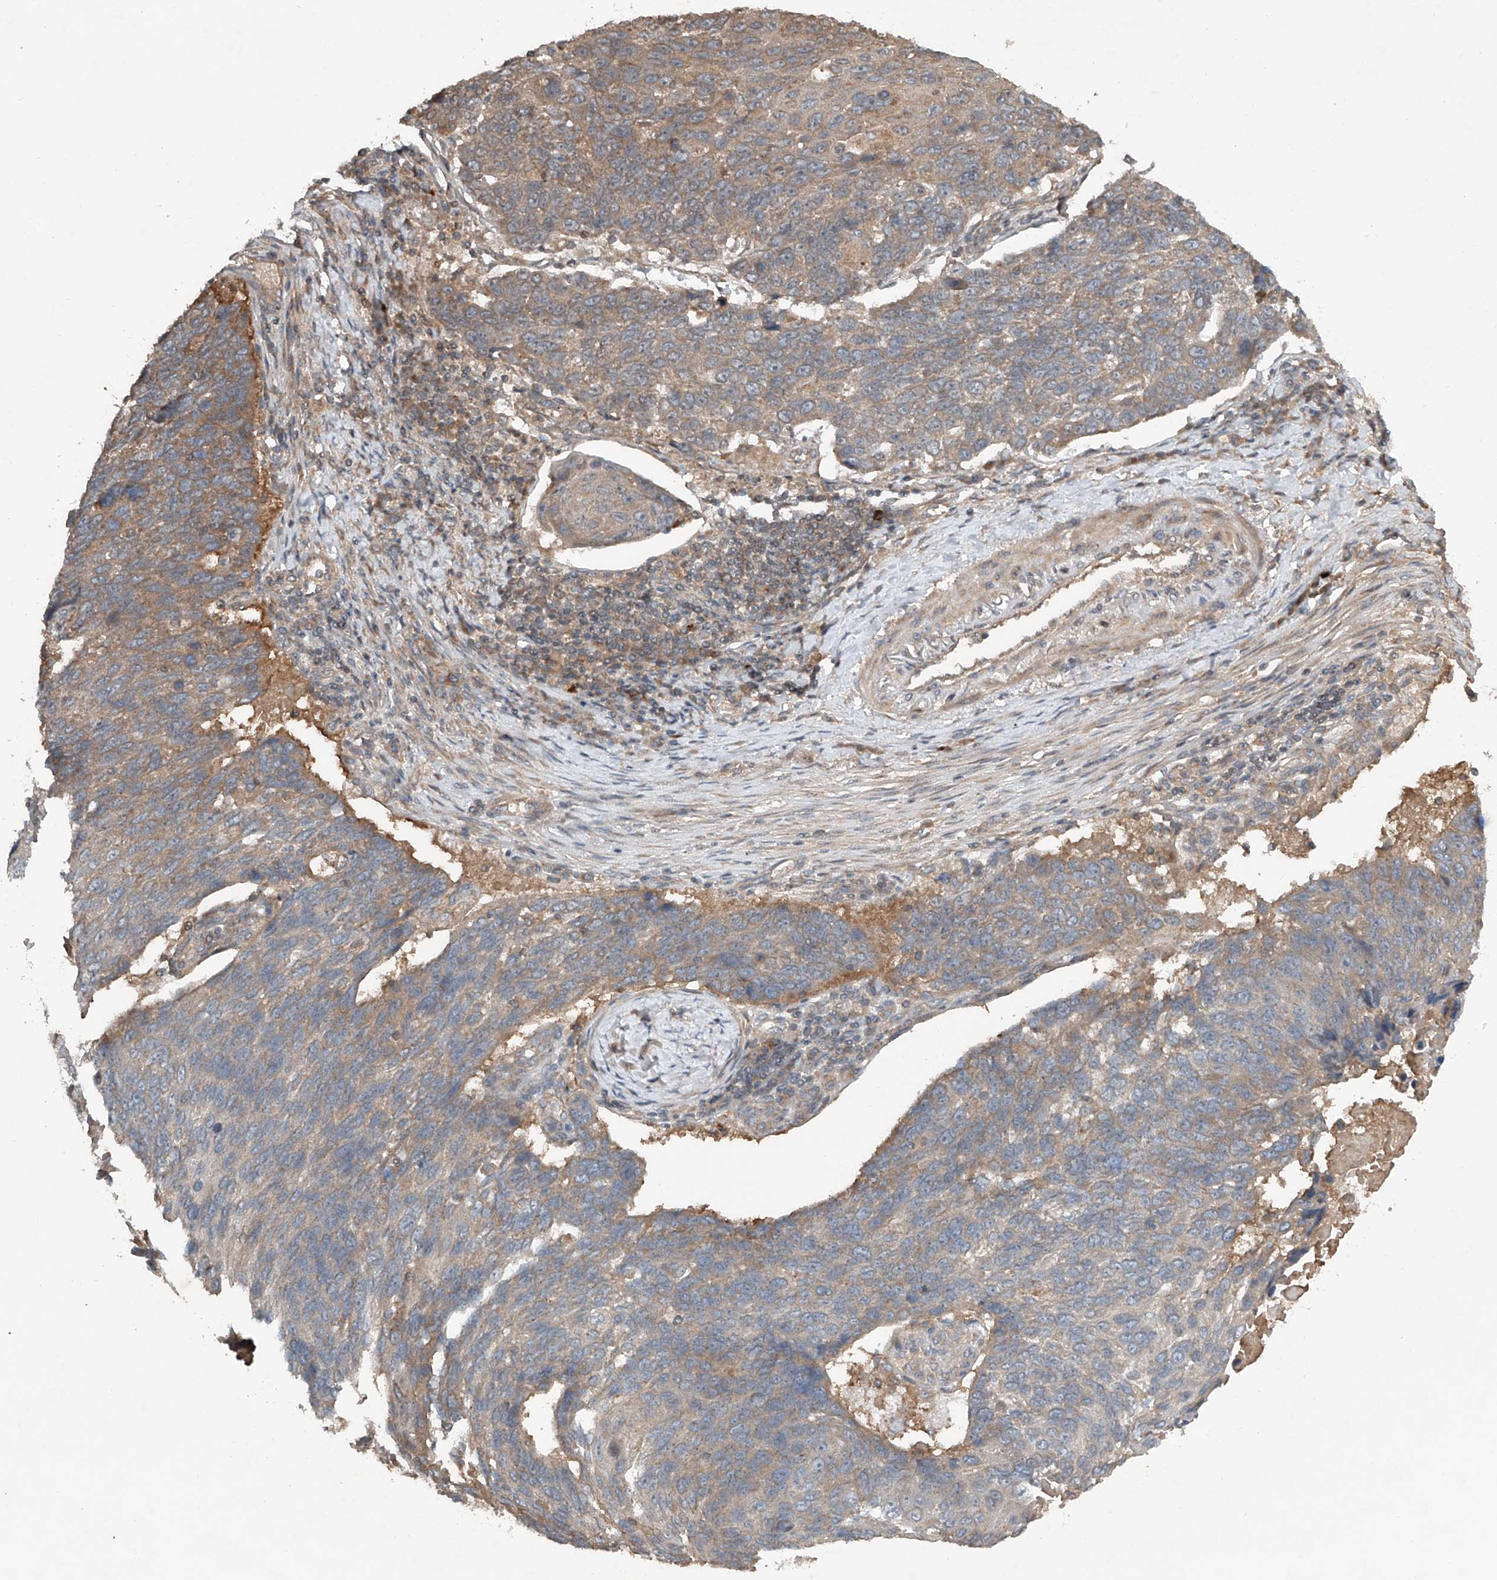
{"staining": {"intensity": "weak", "quantity": ">75%", "location": "cytoplasmic/membranous"}, "tissue": "lung cancer", "cell_type": "Tumor cells", "image_type": "cancer", "snomed": [{"axis": "morphology", "description": "Squamous cell carcinoma, NOS"}, {"axis": "topography", "description": "Lung"}], "caption": "High-magnification brightfield microscopy of lung cancer (squamous cell carcinoma) stained with DAB (3,3'-diaminobenzidine) (brown) and counterstained with hematoxylin (blue). tumor cells exhibit weak cytoplasmic/membranous staining is identified in approximately>75% of cells.", "gene": "ADAM23", "patient": {"sex": "male", "age": 66}}